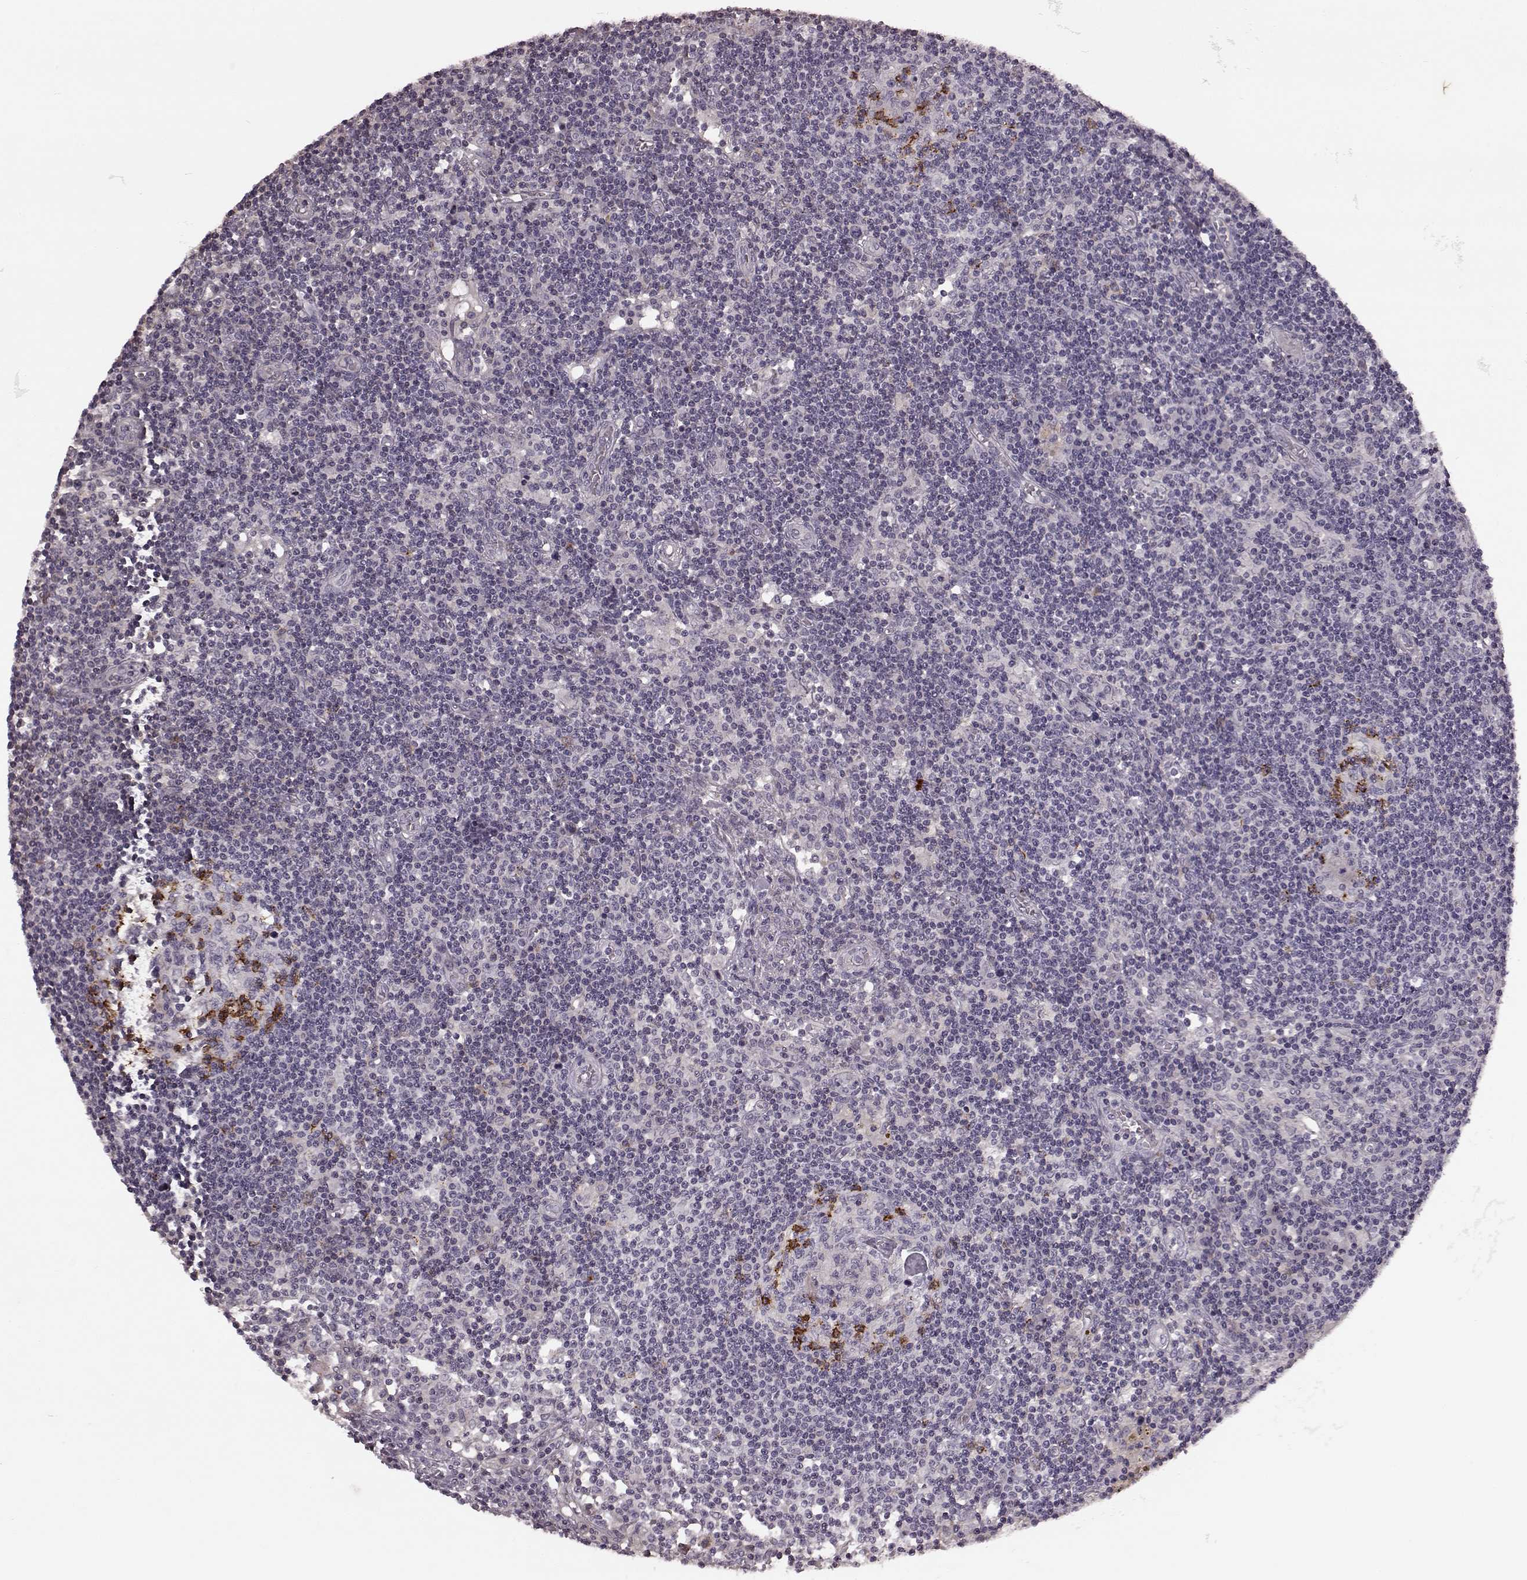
{"staining": {"intensity": "strong", "quantity": "<25%", "location": "cytoplasmic/membranous"}, "tissue": "lymph node", "cell_type": "Germinal center cells", "image_type": "normal", "snomed": [{"axis": "morphology", "description": "Normal tissue, NOS"}, {"axis": "topography", "description": "Lymph node"}], "caption": "A micrograph of lymph node stained for a protein demonstrates strong cytoplasmic/membranous brown staining in germinal center cells. The staining was performed using DAB (3,3'-diaminobenzidine) to visualize the protein expression in brown, while the nuclei were stained in blue with hematoxylin (Magnification: 20x).", "gene": "PDCD1", "patient": {"sex": "female", "age": 72}}